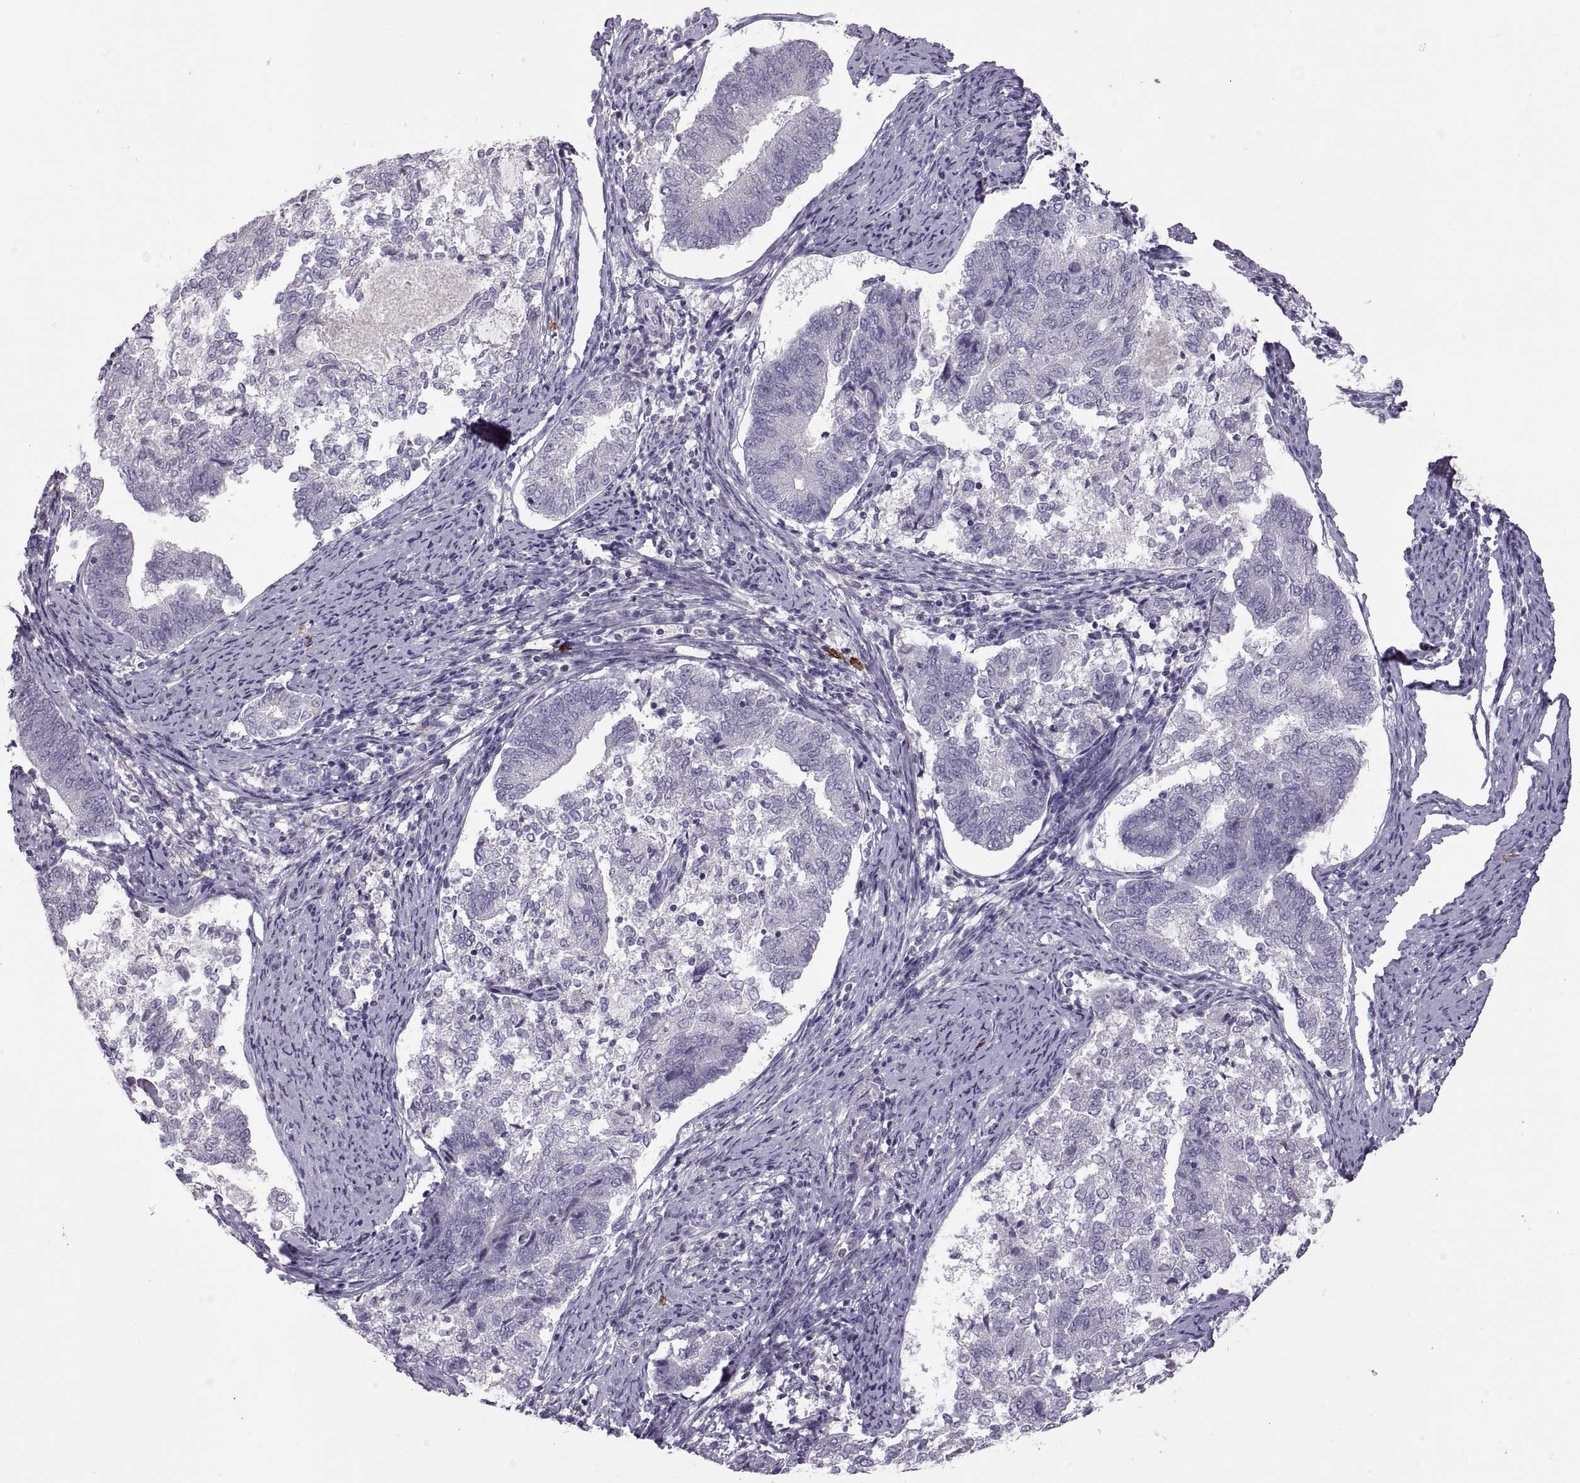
{"staining": {"intensity": "negative", "quantity": "none", "location": "none"}, "tissue": "endometrial cancer", "cell_type": "Tumor cells", "image_type": "cancer", "snomed": [{"axis": "morphology", "description": "Adenocarcinoma, NOS"}, {"axis": "topography", "description": "Endometrium"}], "caption": "A histopathology image of human endometrial cancer is negative for staining in tumor cells.", "gene": "WFDC8", "patient": {"sex": "female", "age": 65}}